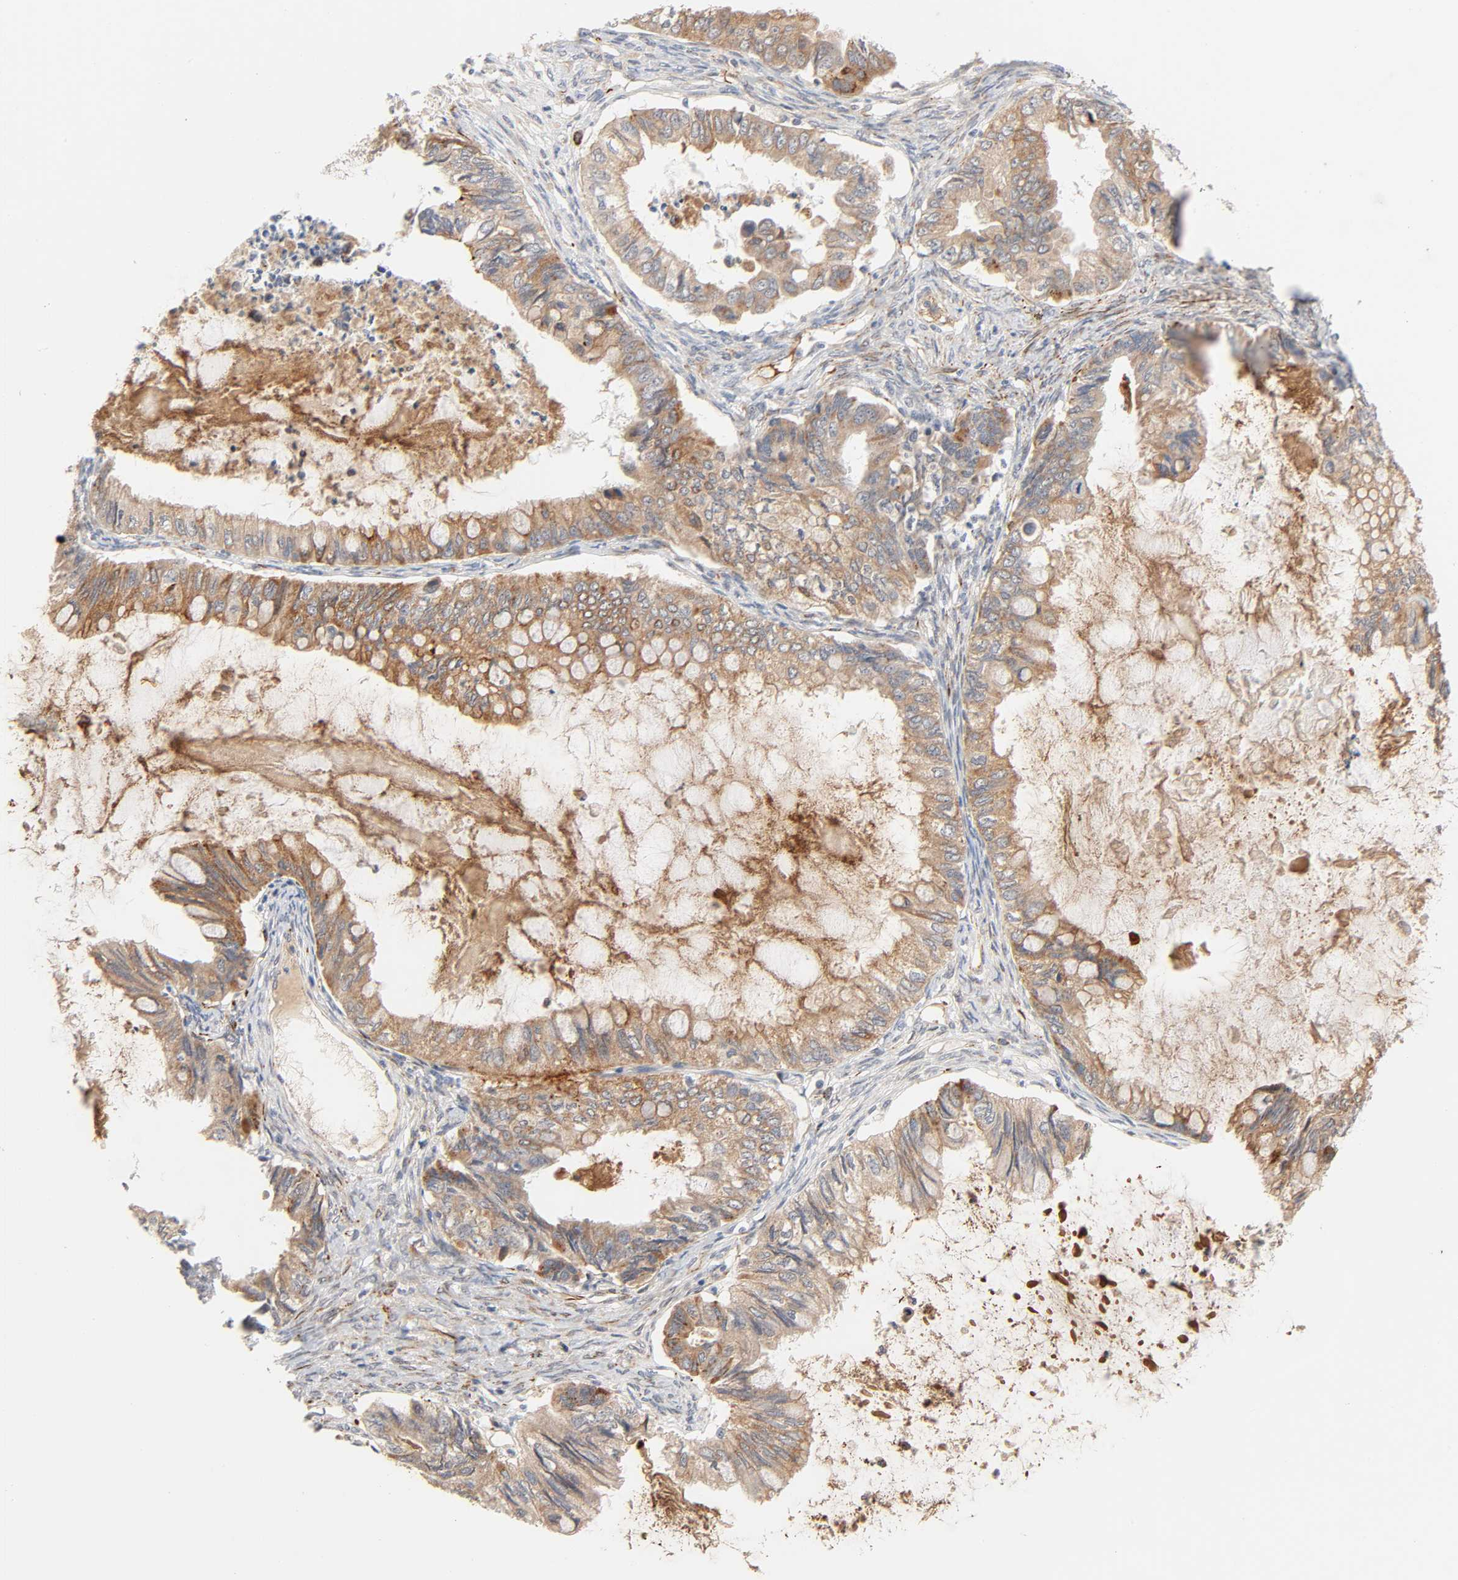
{"staining": {"intensity": "moderate", "quantity": ">75%", "location": "cytoplasmic/membranous"}, "tissue": "ovarian cancer", "cell_type": "Tumor cells", "image_type": "cancer", "snomed": [{"axis": "morphology", "description": "Cystadenocarcinoma, mucinous, NOS"}, {"axis": "topography", "description": "Ovary"}], "caption": "The micrograph reveals a brown stain indicating the presence of a protein in the cytoplasmic/membranous of tumor cells in ovarian cancer.", "gene": "REEP6", "patient": {"sex": "female", "age": 80}}